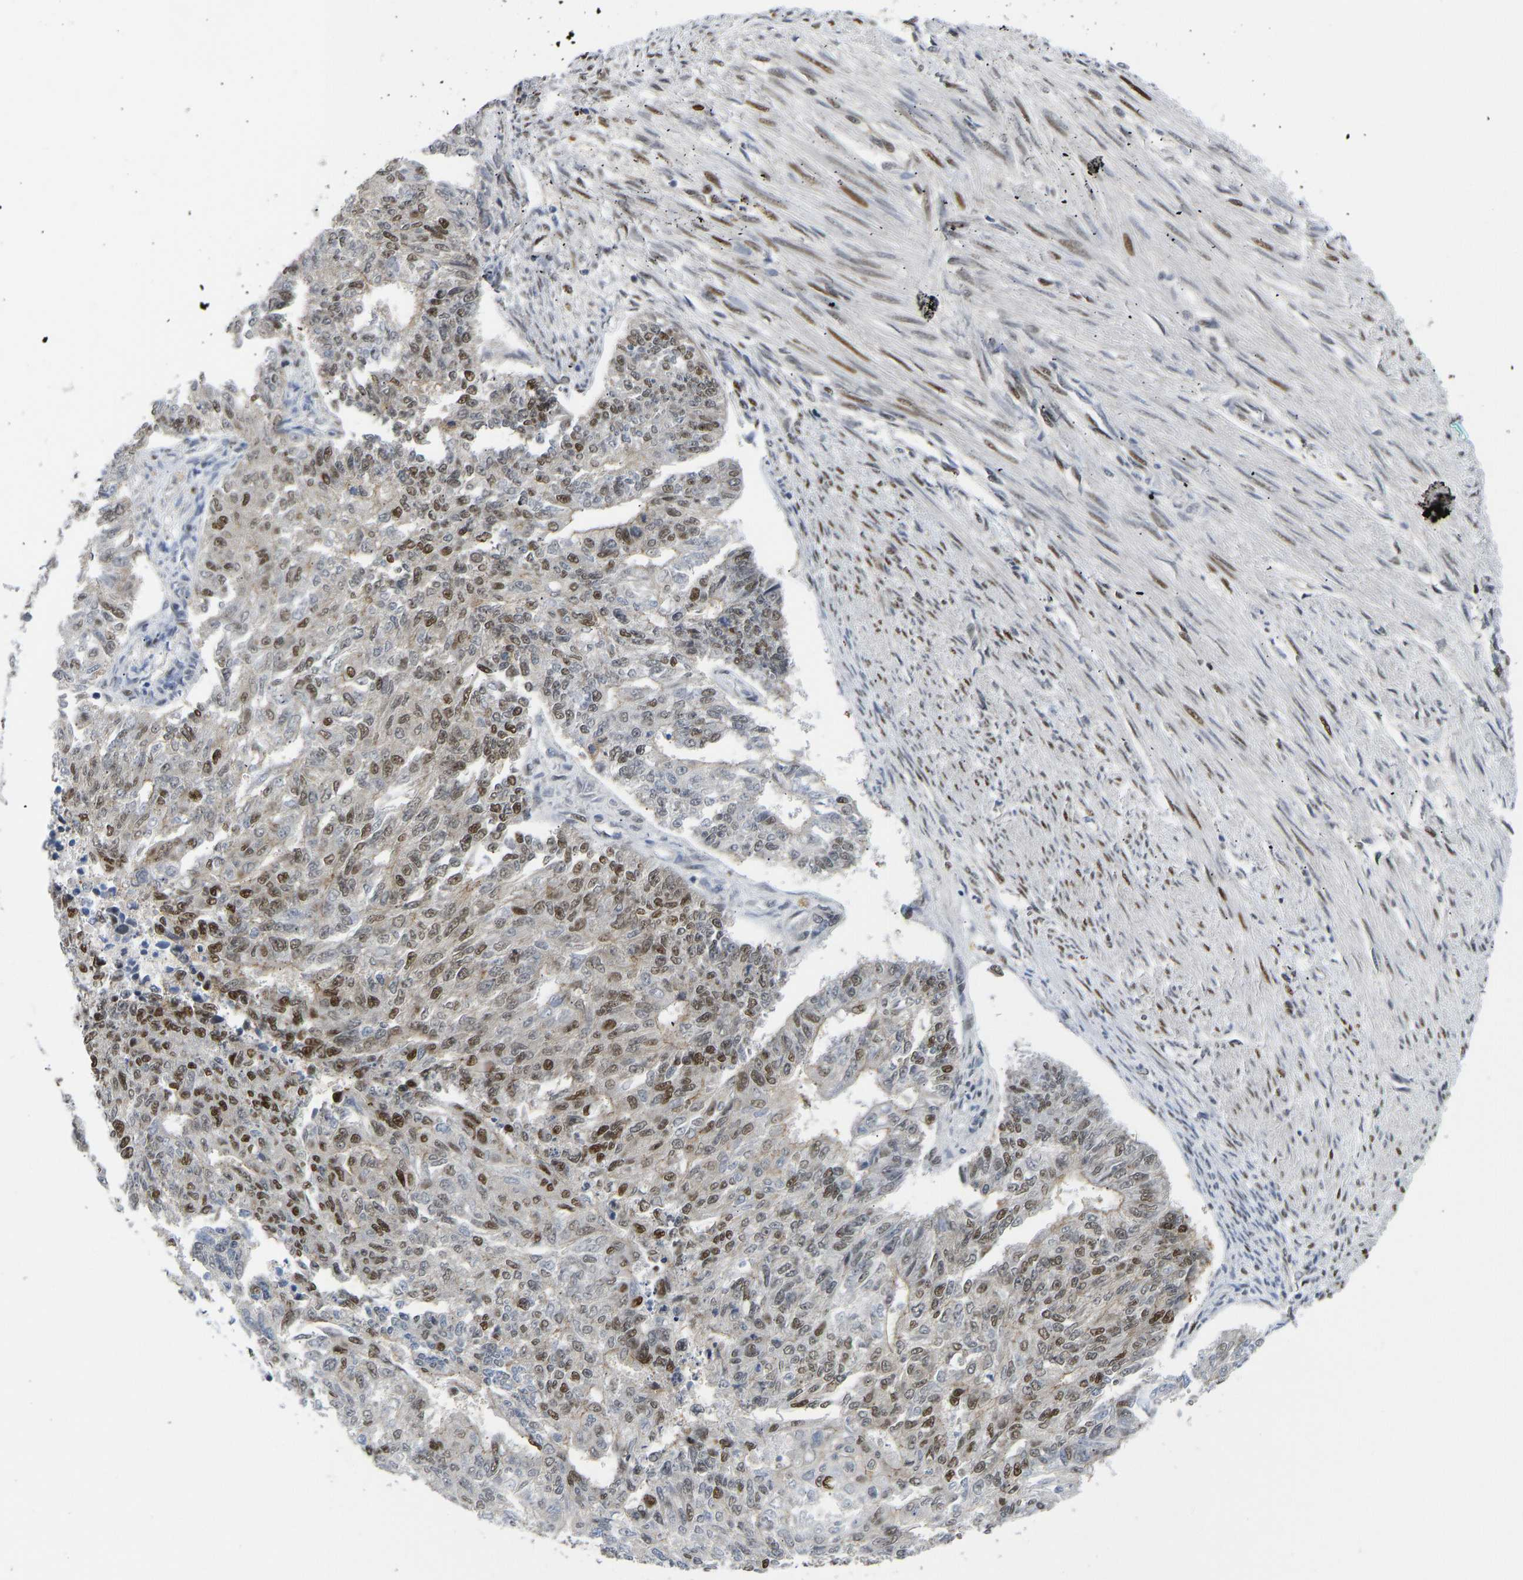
{"staining": {"intensity": "moderate", "quantity": "25%-75%", "location": "nuclear"}, "tissue": "endometrial cancer", "cell_type": "Tumor cells", "image_type": "cancer", "snomed": [{"axis": "morphology", "description": "Adenocarcinoma, NOS"}, {"axis": "topography", "description": "Endometrium"}], "caption": "This micrograph reveals endometrial cancer stained with immunohistochemistry (IHC) to label a protein in brown. The nuclear of tumor cells show moderate positivity for the protein. Nuclei are counter-stained blue.", "gene": "FOXK1", "patient": {"sex": "female", "age": 32}}